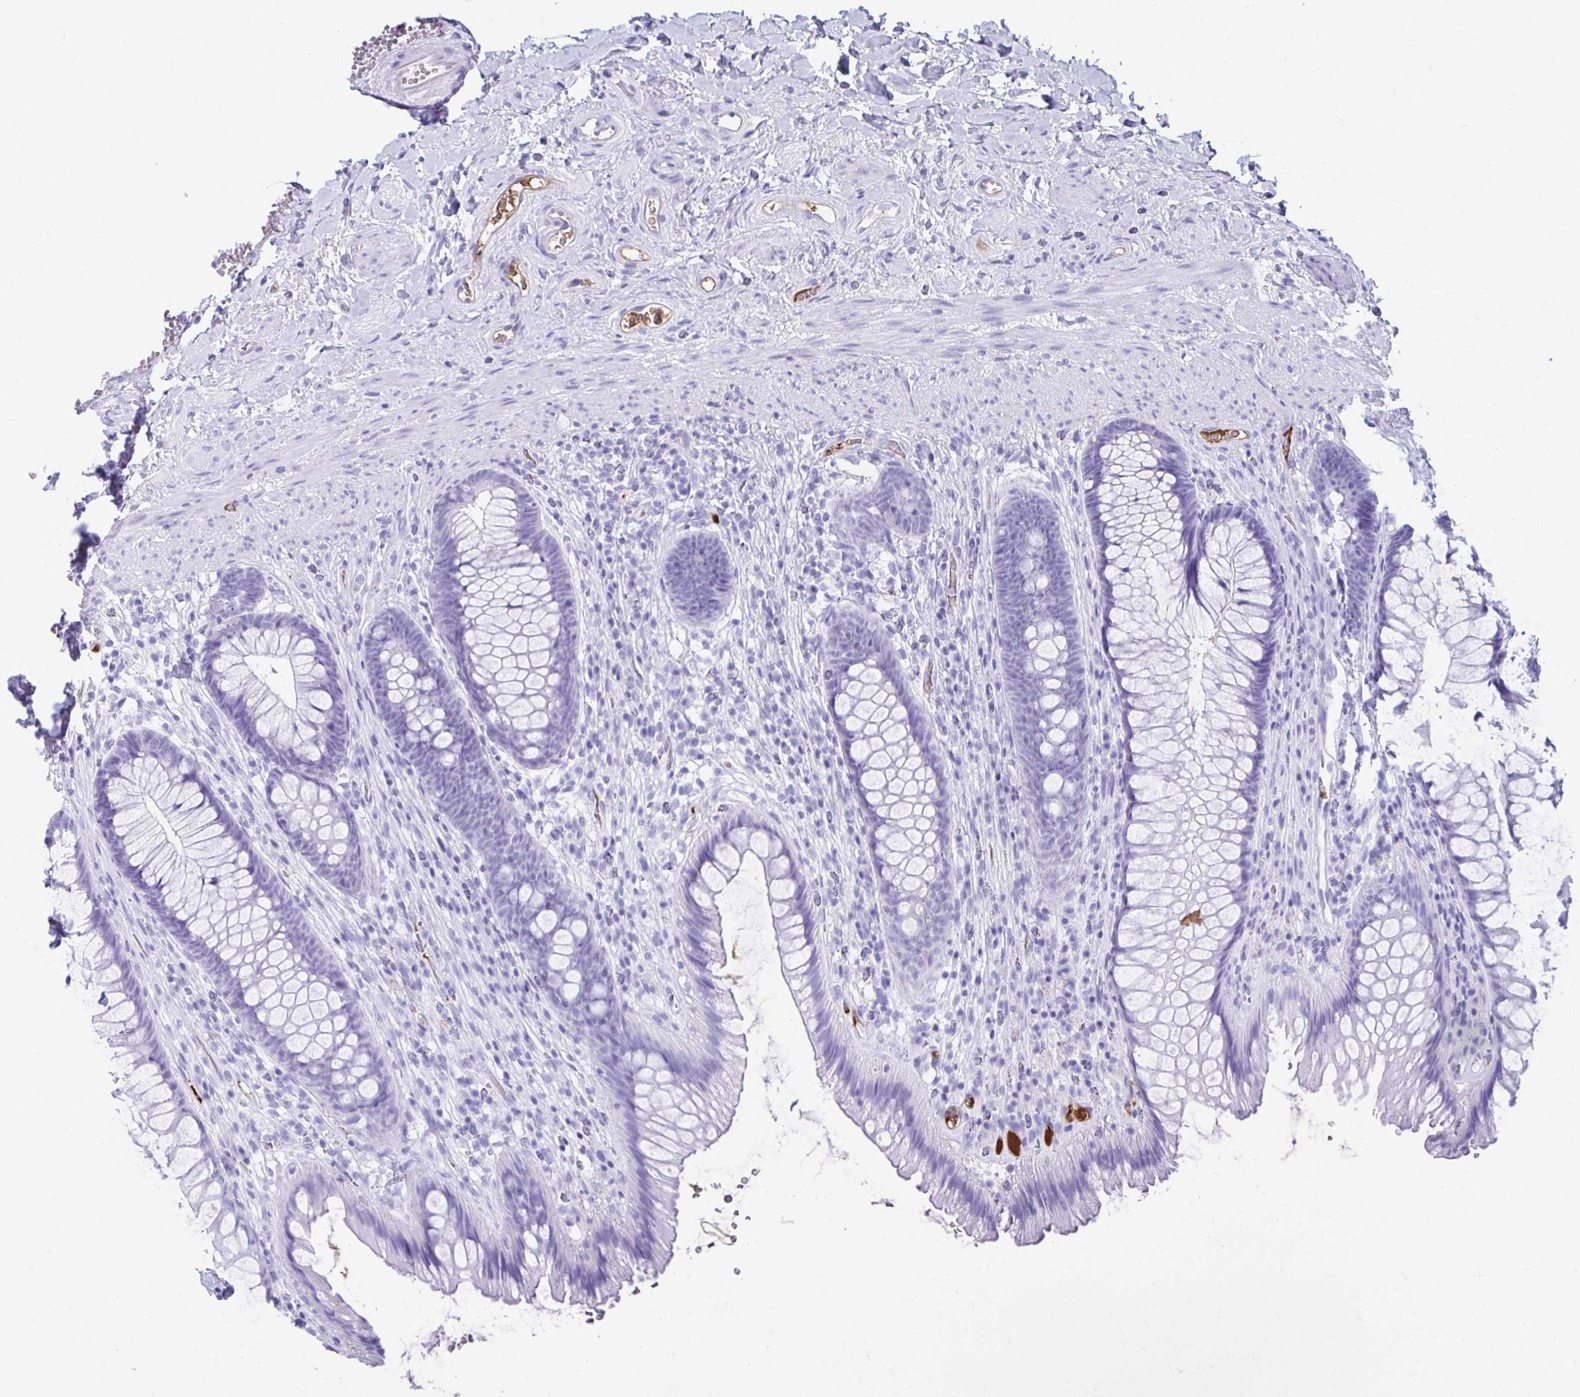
{"staining": {"intensity": "negative", "quantity": "none", "location": "none"}, "tissue": "rectum", "cell_type": "Glandular cells", "image_type": "normal", "snomed": [{"axis": "morphology", "description": "Normal tissue, NOS"}, {"axis": "topography", "description": "Rectum"}], "caption": "Immunohistochemistry (IHC) micrograph of unremarkable rectum stained for a protein (brown), which displays no staining in glandular cells.", "gene": "SMIM9", "patient": {"sex": "male", "age": 53}}